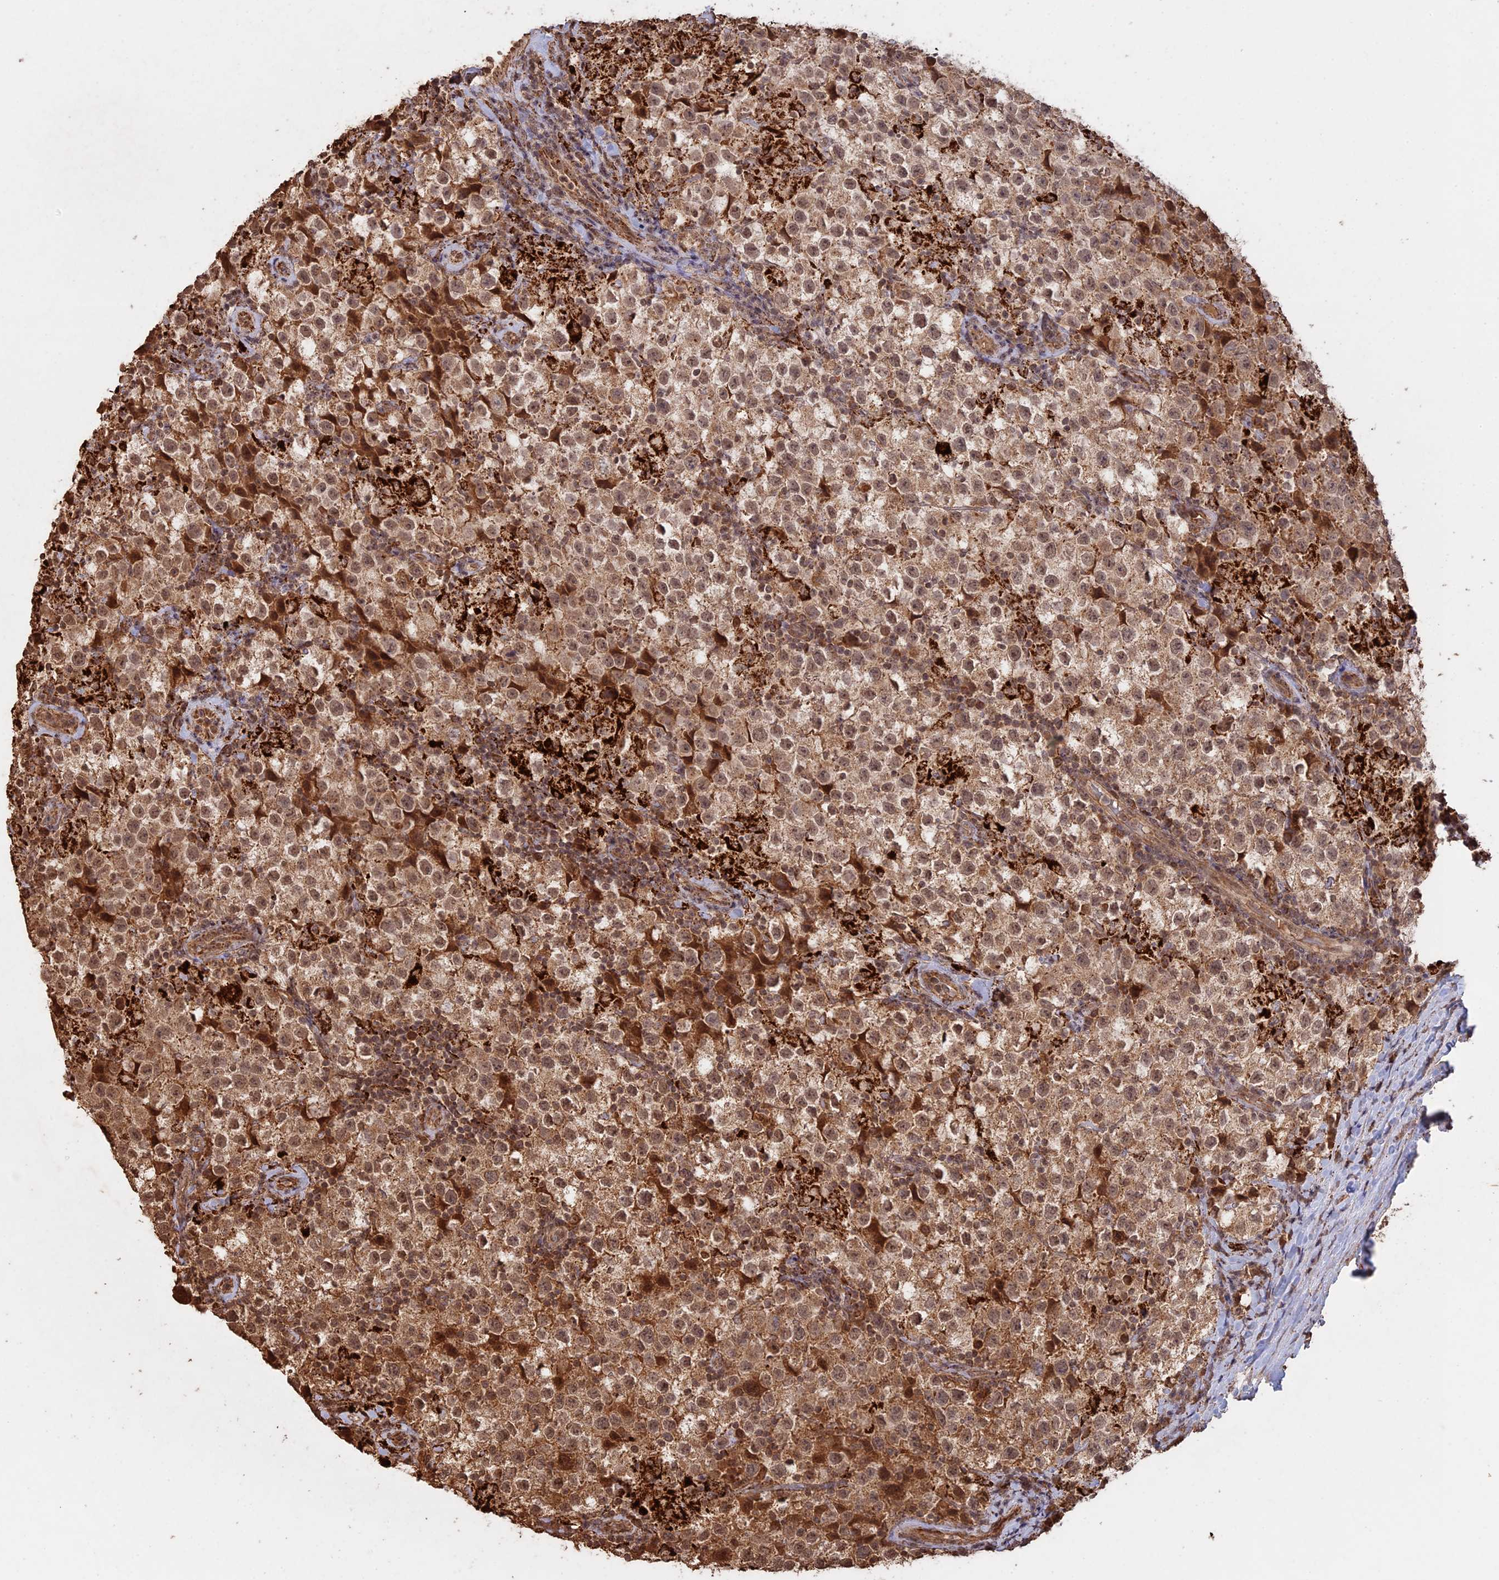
{"staining": {"intensity": "moderate", "quantity": ">75%", "location": "cytoplasmic/membranous,nuclear"}, "tissue": "testis cancer", "cell_type": "Tumor cells", "image_type": "cancer", "snomed": [{"axis": "morphology", "description": "Seminoma, NOS"}, {"axis": "morphology", "description": "Carcinoma, Embryonal, NOS"}, {"axis": "topography", "description": "Testis"}], "caption": "An image of testis cancer (seminoma) stained for a protein demonstrates moderate cytoplasmic/membranous and nuclear brown staining in tumor cells.", "gene": "FAM210B", "patient": {"sex": "male", "age": 41}}